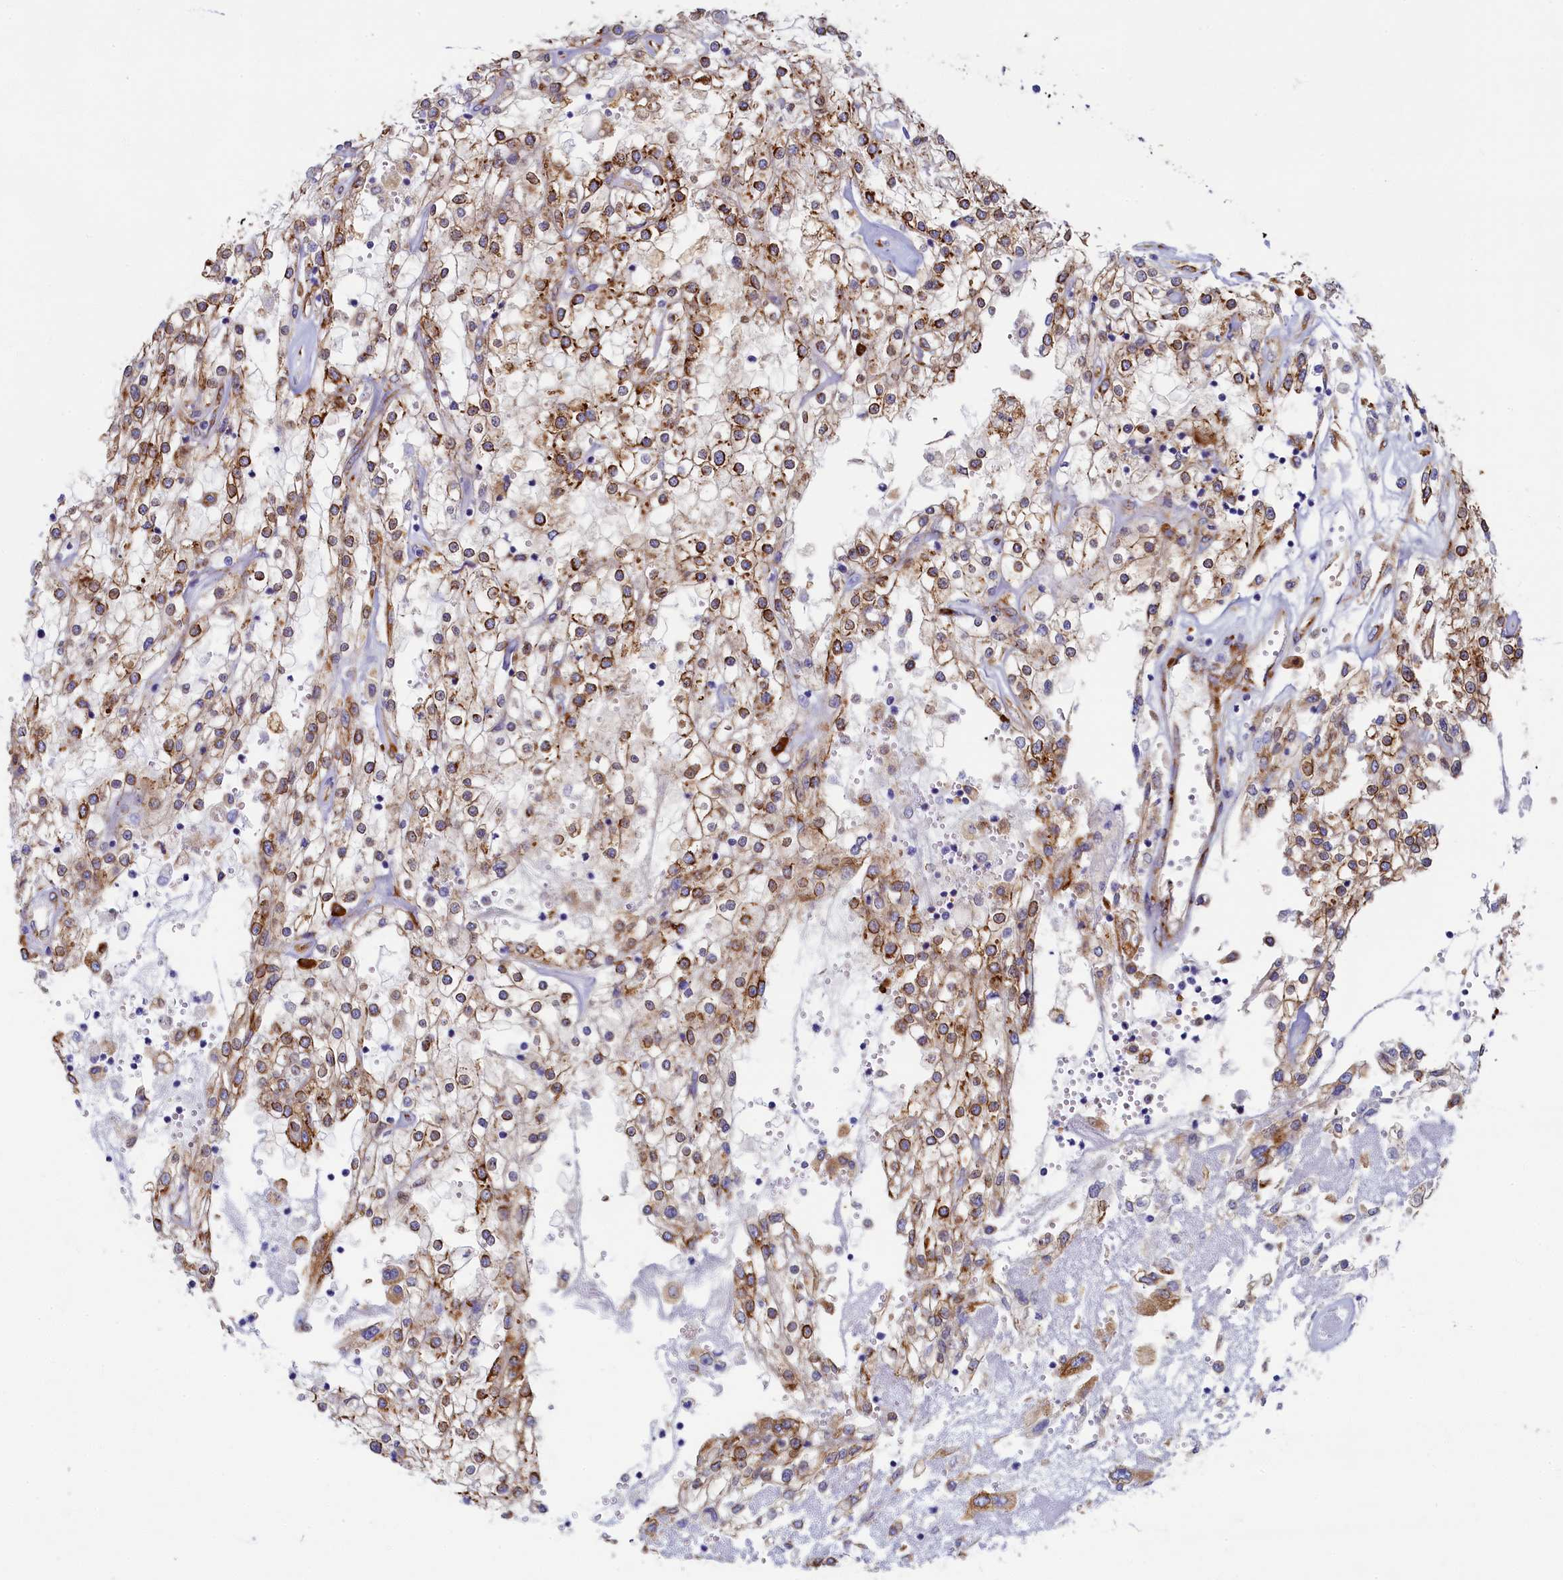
{"staining": {"intensity": "moderate", "quantity": ">75%", "location": "cytoplasmic/membranous"}, "tissue": "renal cancer", "cell_type": "Tumor cells", "image_type": "cancer", "snomed": [{"axis": "morphology", "description": "Adenocarcinoma, NOS"}, {"axis": "topography", "description": "Kidney"}], "caption": "Human adenocarcinoma (renal) stained with a brown dye reveals moderate cytoplasmic/membranous positive staining in about >75% of tumor cells.", "gene": "TMEM18", "patient": {"sex": "female", "age": 52}}